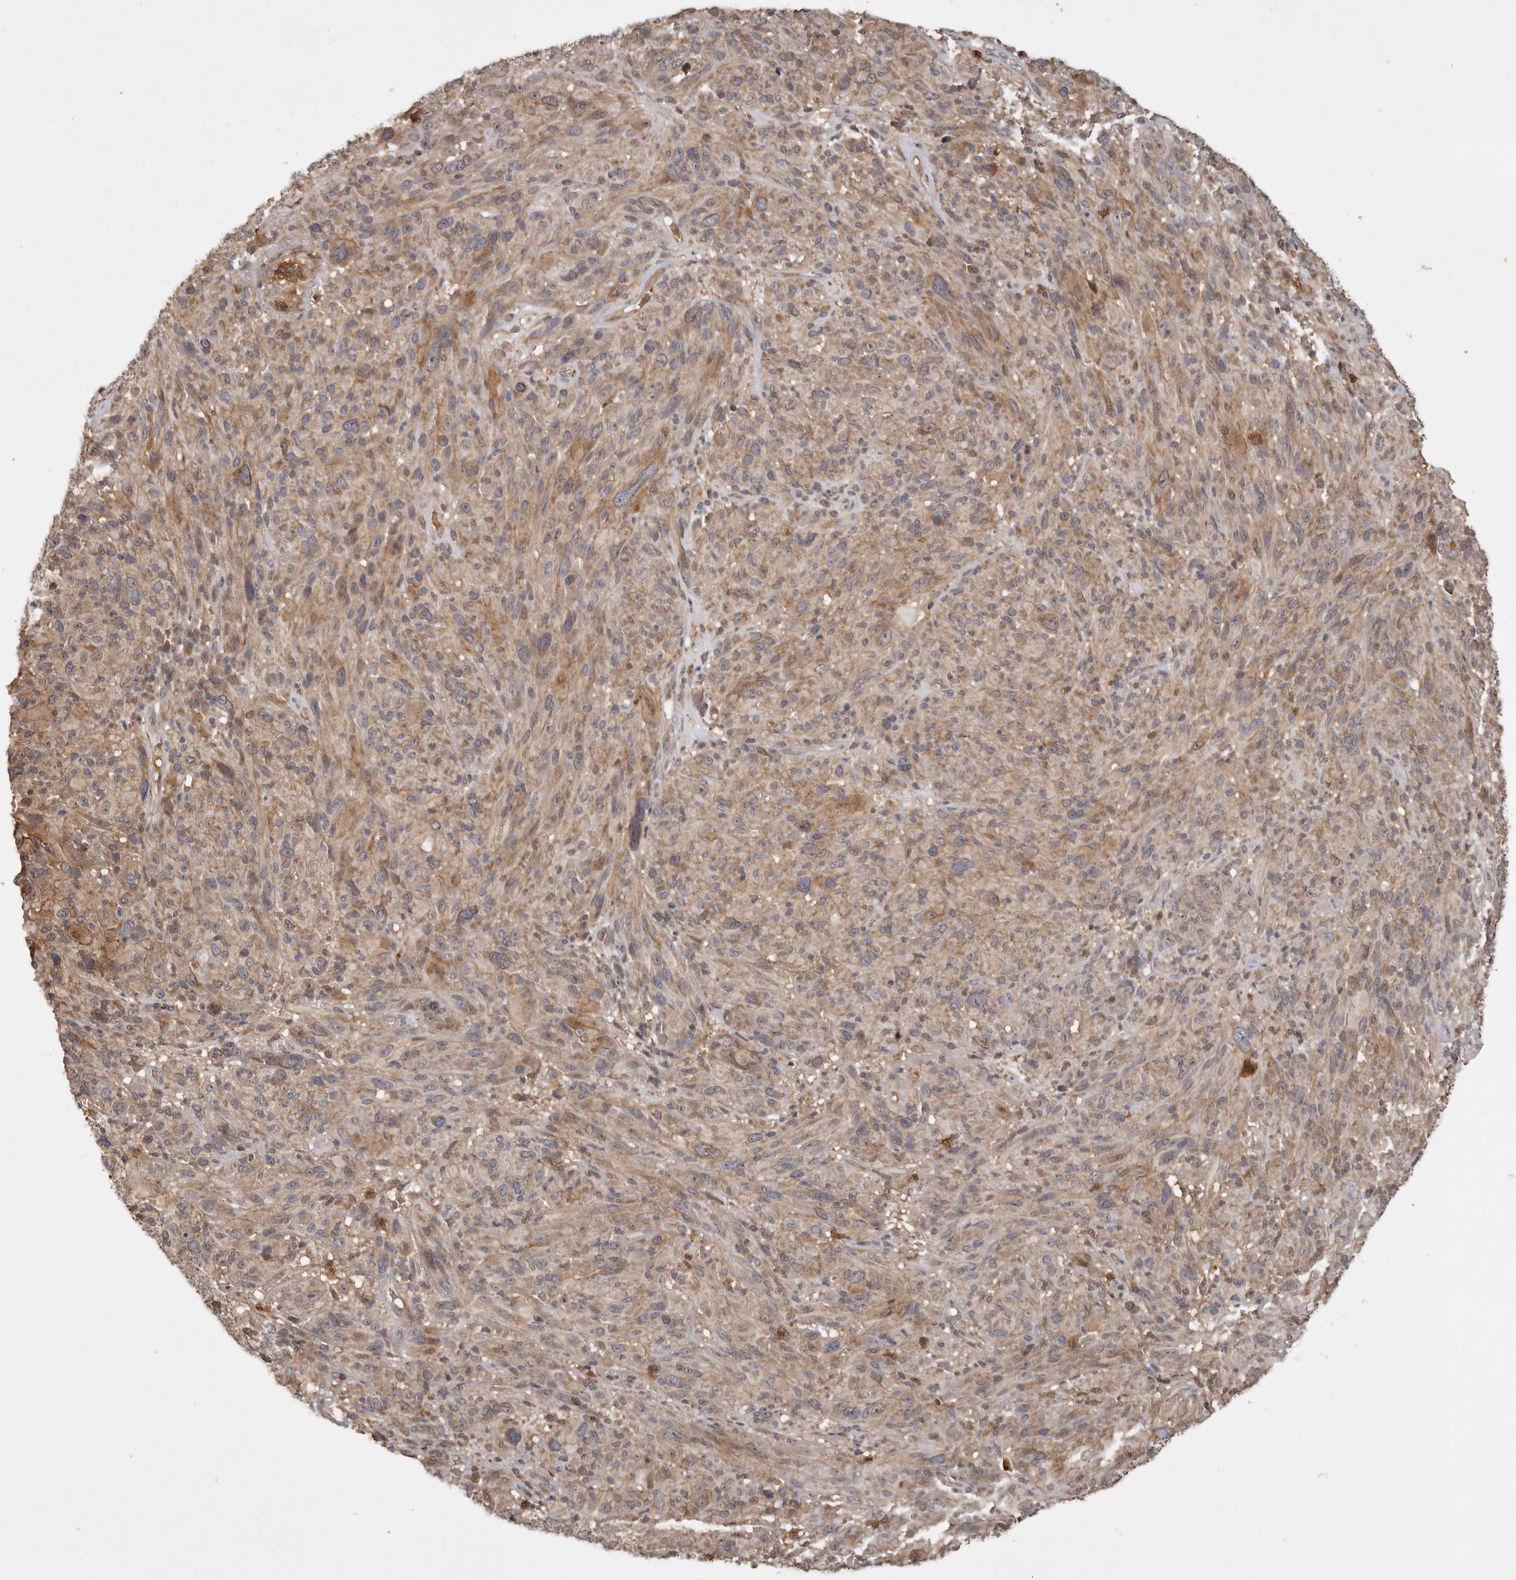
{"staining": {"intensity": "weak", "quantity": ">75%", "location": "cytoplasmic/membranous"}, "tissue": "melanoma", "cell_type": "Tumor cells", "image_type": "cancer", "snomed": [{"axis": "morphology", "description": "Malignant melanoma, NOS"}, {"axis": "topography", "description": "Skin of head"}], "caption": "Immunohistochemistry (IHC) photomicrograph of neoplastic tissue: melanoma stained using immunohistochemistry exhibits low levels of weak protein expression localized specifically in the cytoplasmic/membranous of tumor cells, appearing as a cytoplasmic/membranous brown color.", "gene": "VN1R4", "patient": {"sex": "male", "age": 96}}